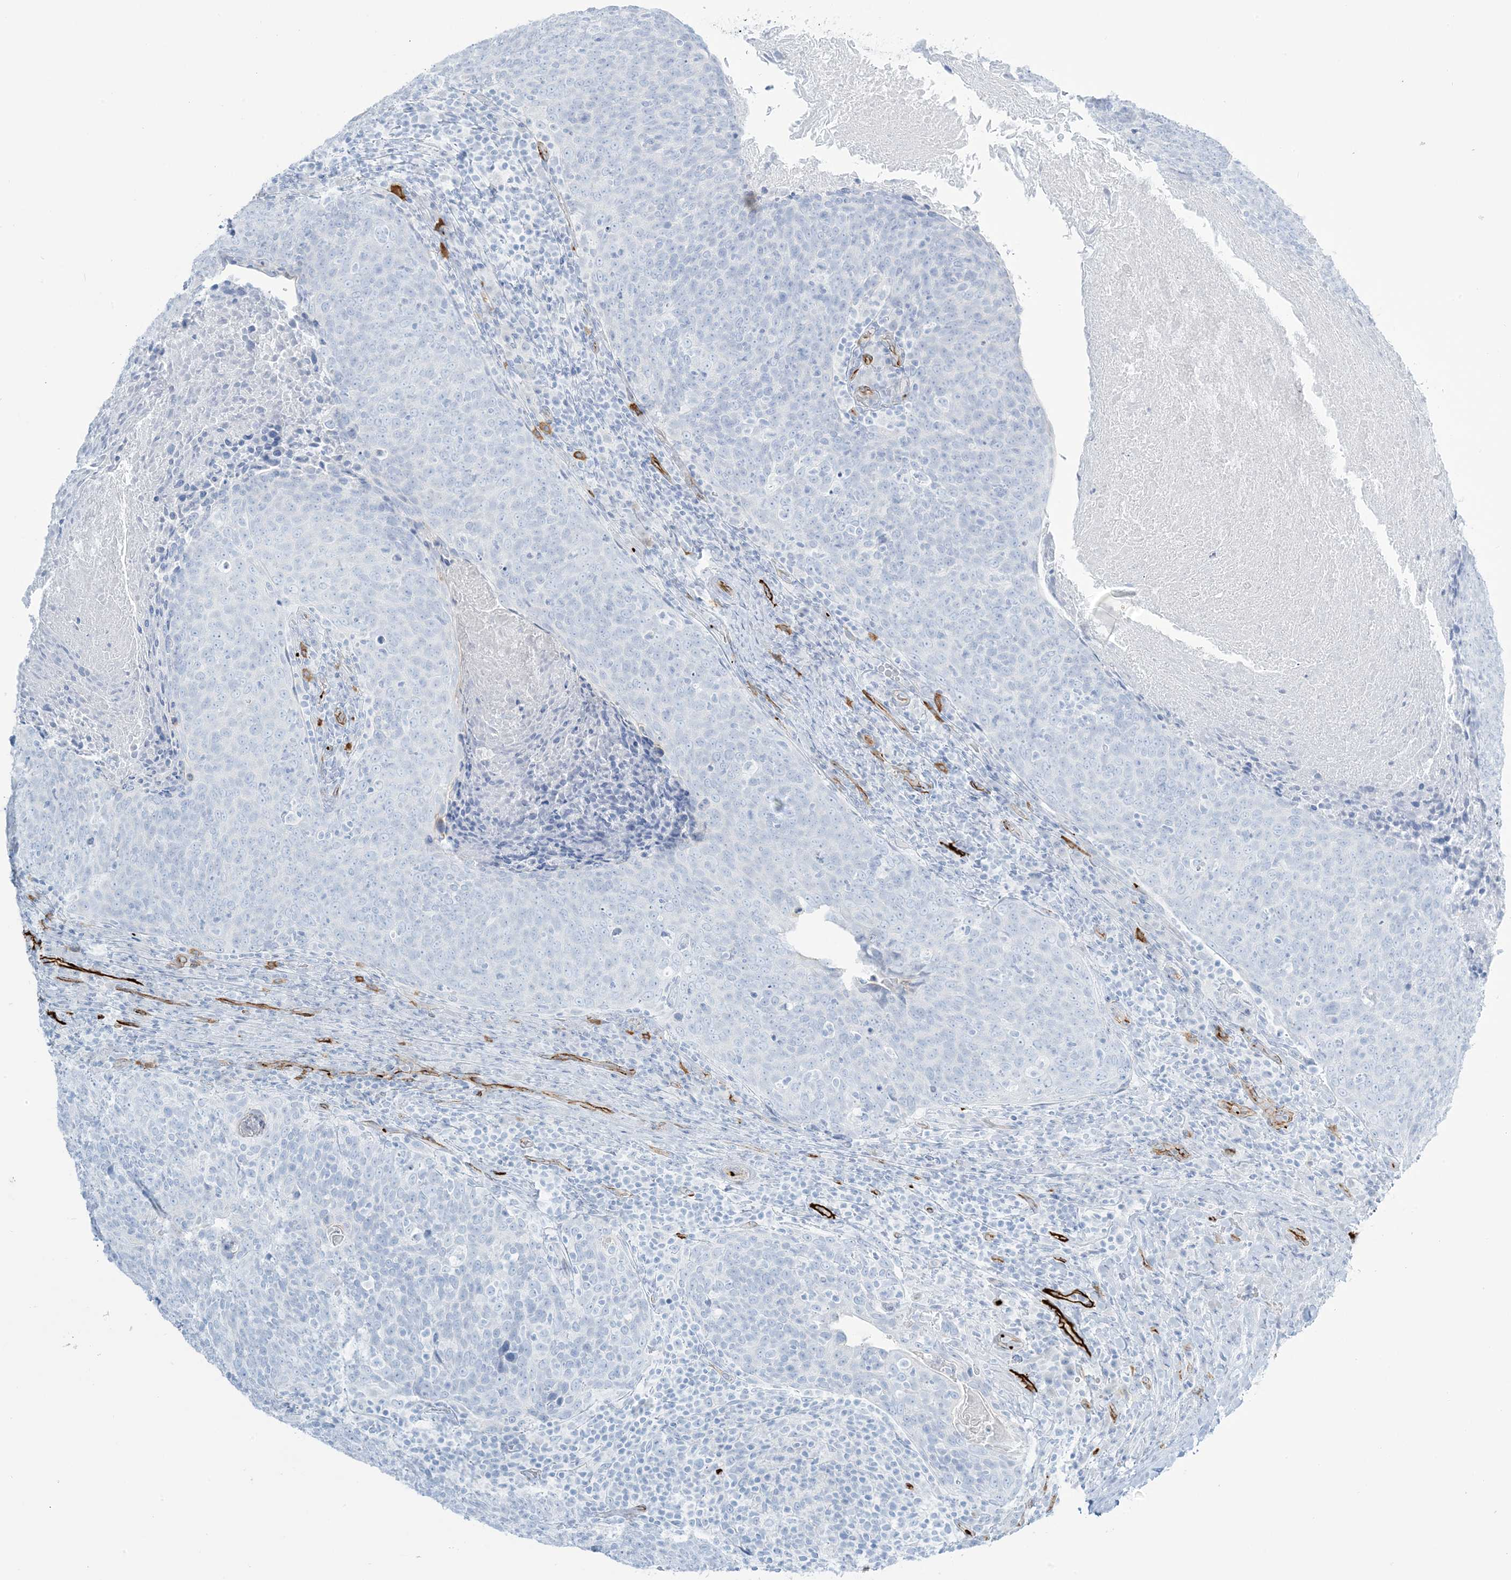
{"staining": {"intensity": "negative", "quantity": "none", "location": "none"}, "tissue": "head and neck cancer", "cell_type": "Tumor cells", "image_type": "cancer", "snomed": [{"axis": "morphology", "description": "Squamous cell carcinoma, NOS"}, {"axis": "morphology", "description": "Squamous cell carcinoma, metastatic, NOS"}, {"axis": "topography", "description": "Lymph node"}, {"axis": "topography", "description": "Head-Neck"}], "caption": "Protein analysis of metastatic squamous cell carcinoma (head and neck) demonstrates no significant positivity in tumor cells.", "gene": "EPS8L3", "patient": {"sex": "male", "age": 62}}